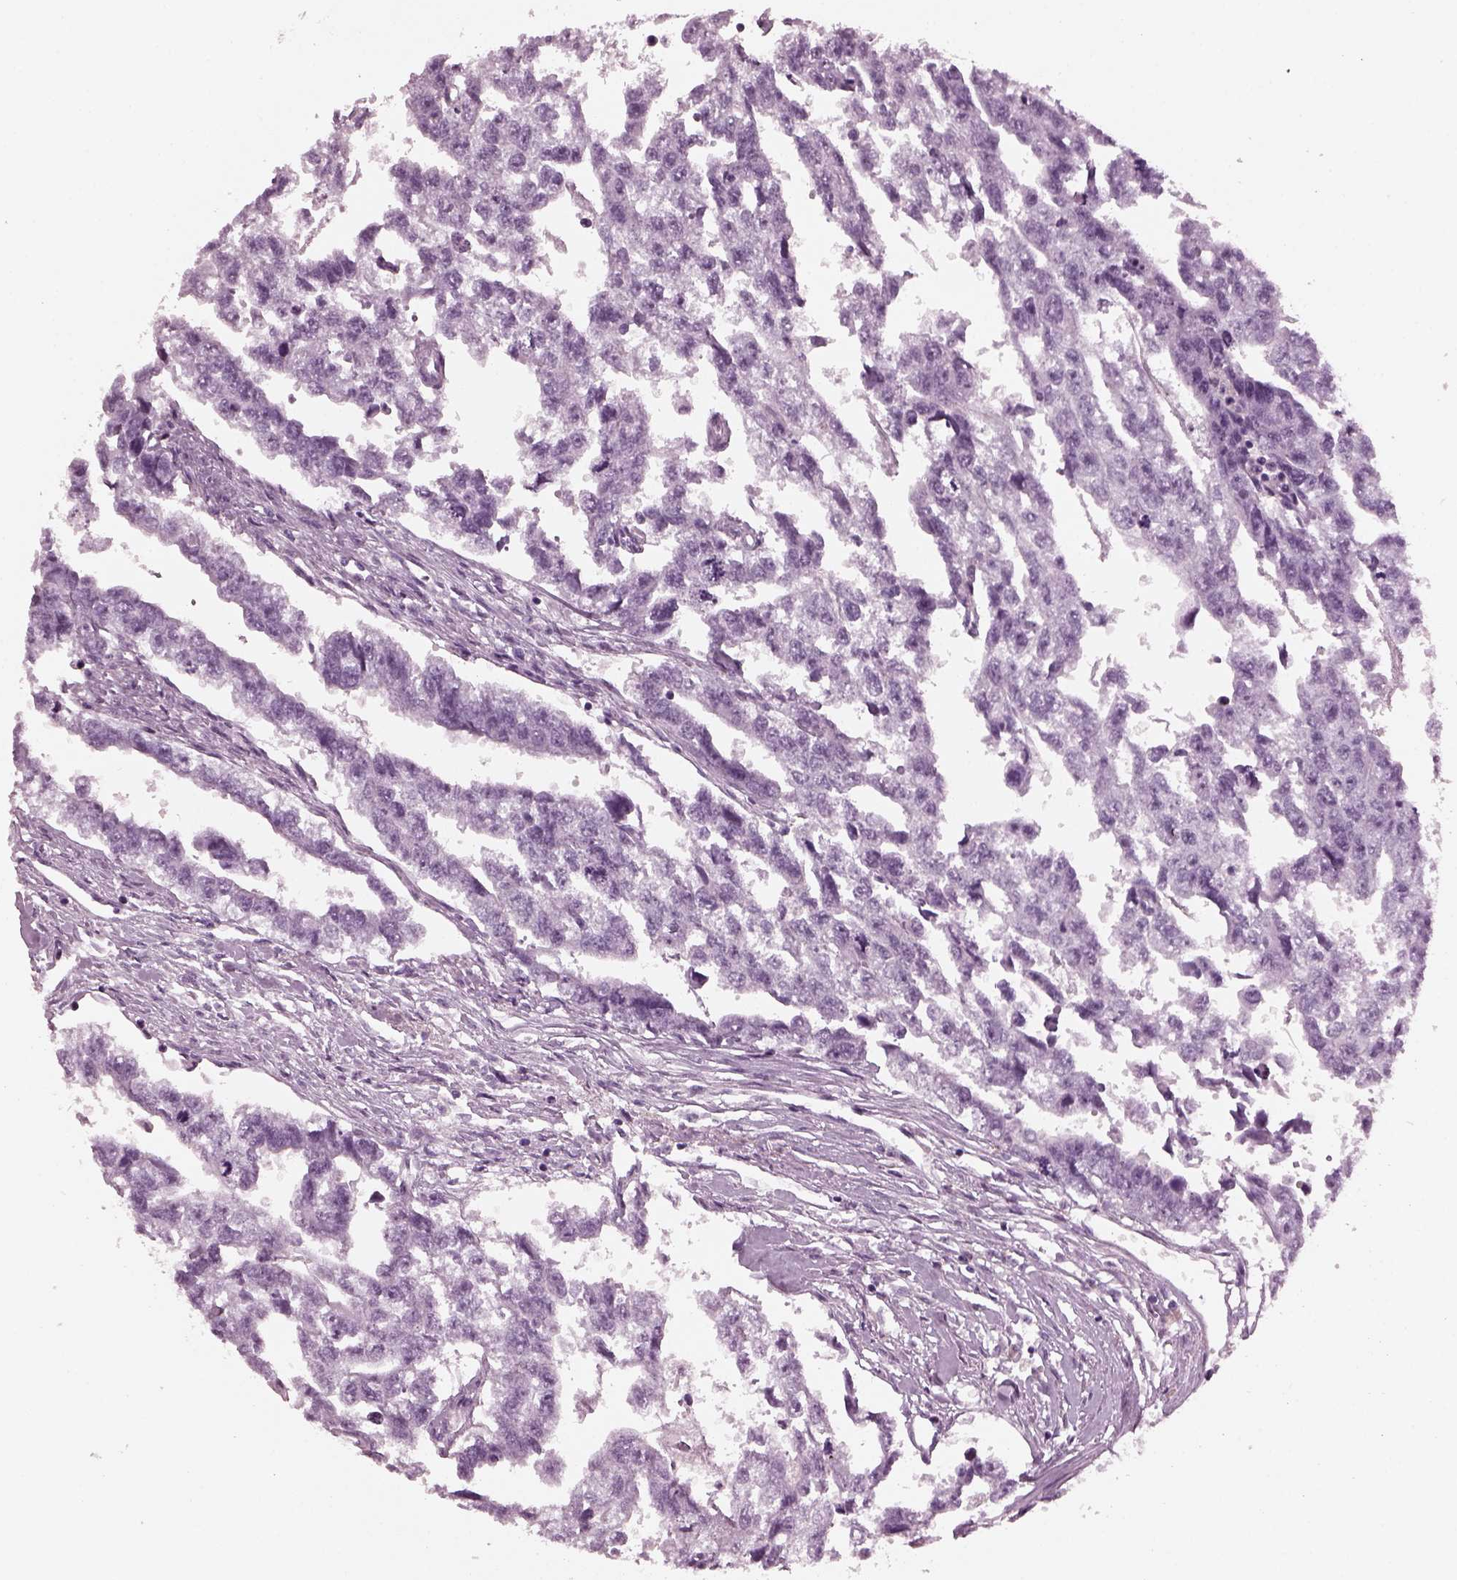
{"staining": {"intensity": "negative", "quantity": "none", "location": "none"}, "tissue": "testis cancer", "cell_type": "Tumor cells", "image_type": "cancer", "snomed": [{"axis": "morphology", "description": "Carcinoma, Embryonal, NOS"}, {"axis": "morphology", "description": "Teratoma, malignant, NOS"}, {"axis": "topography", "description": "Testis"}], "caption": "IHC micrograph of neoplastic tissue: human embryonal carcinoma (testis) stained with DAB (3,3'-diaminobenzidine) exhibits no significant protein positivity in tumor cells.", "gene": "SHTN1", "patient": {"sex": "male", "age": 44}}